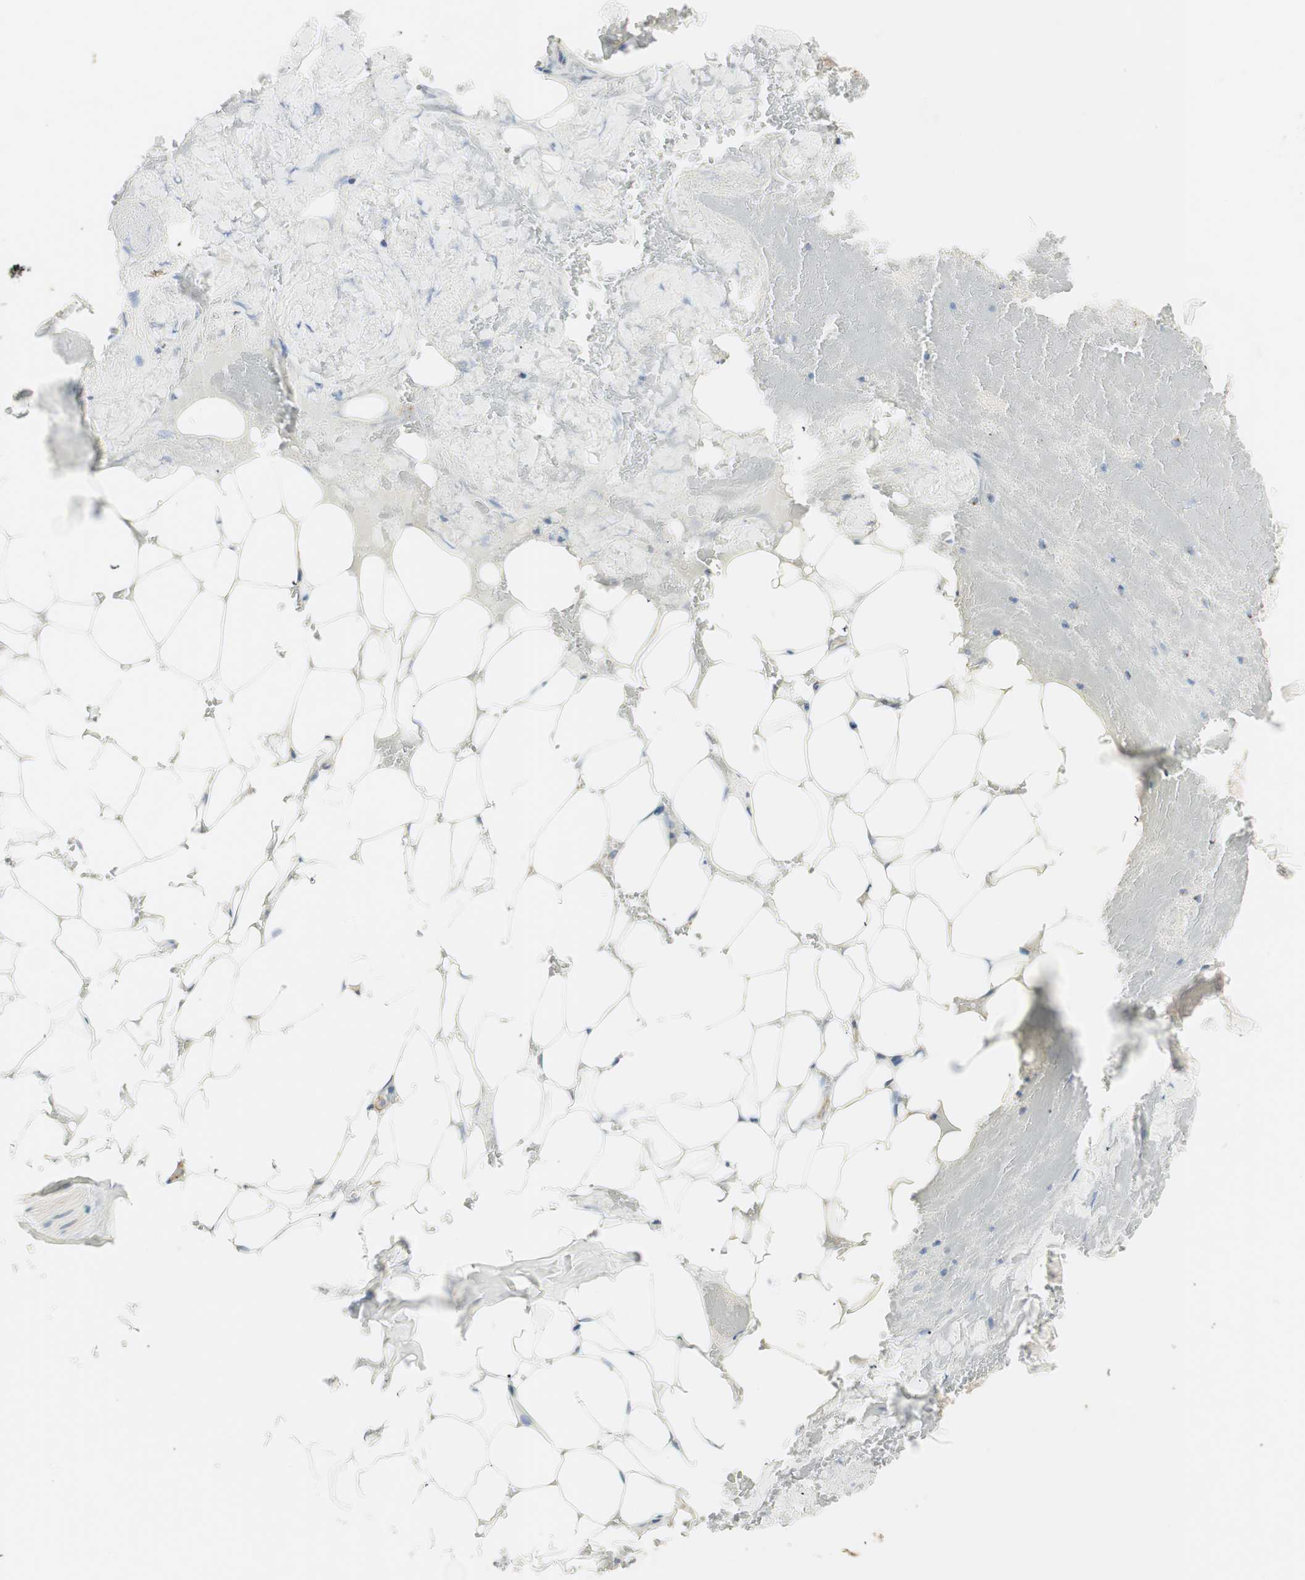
{"staining": {"intensity": "negative", "quantity": "none", "location": "none"}, "tissue": "adipose tissue", "cell_type": "Adipocytes", "image_type": "normal", "snomed": [{"axis": "morphology", "description": "Normal tissue, NOS"}, {"axis": "topography", "description": "Peripheral nerve tissue"}], "caption": "Adipocytes show no significant positivity in unremarkable adipose tissue. The staining was performed using DAB to visualize the protein expression in brown, while the nuclei were stained in blue with hematoxylin (Magnification: 20x).", "gene": "TMF1", "patient": {"sex": "male", "age": 70}}